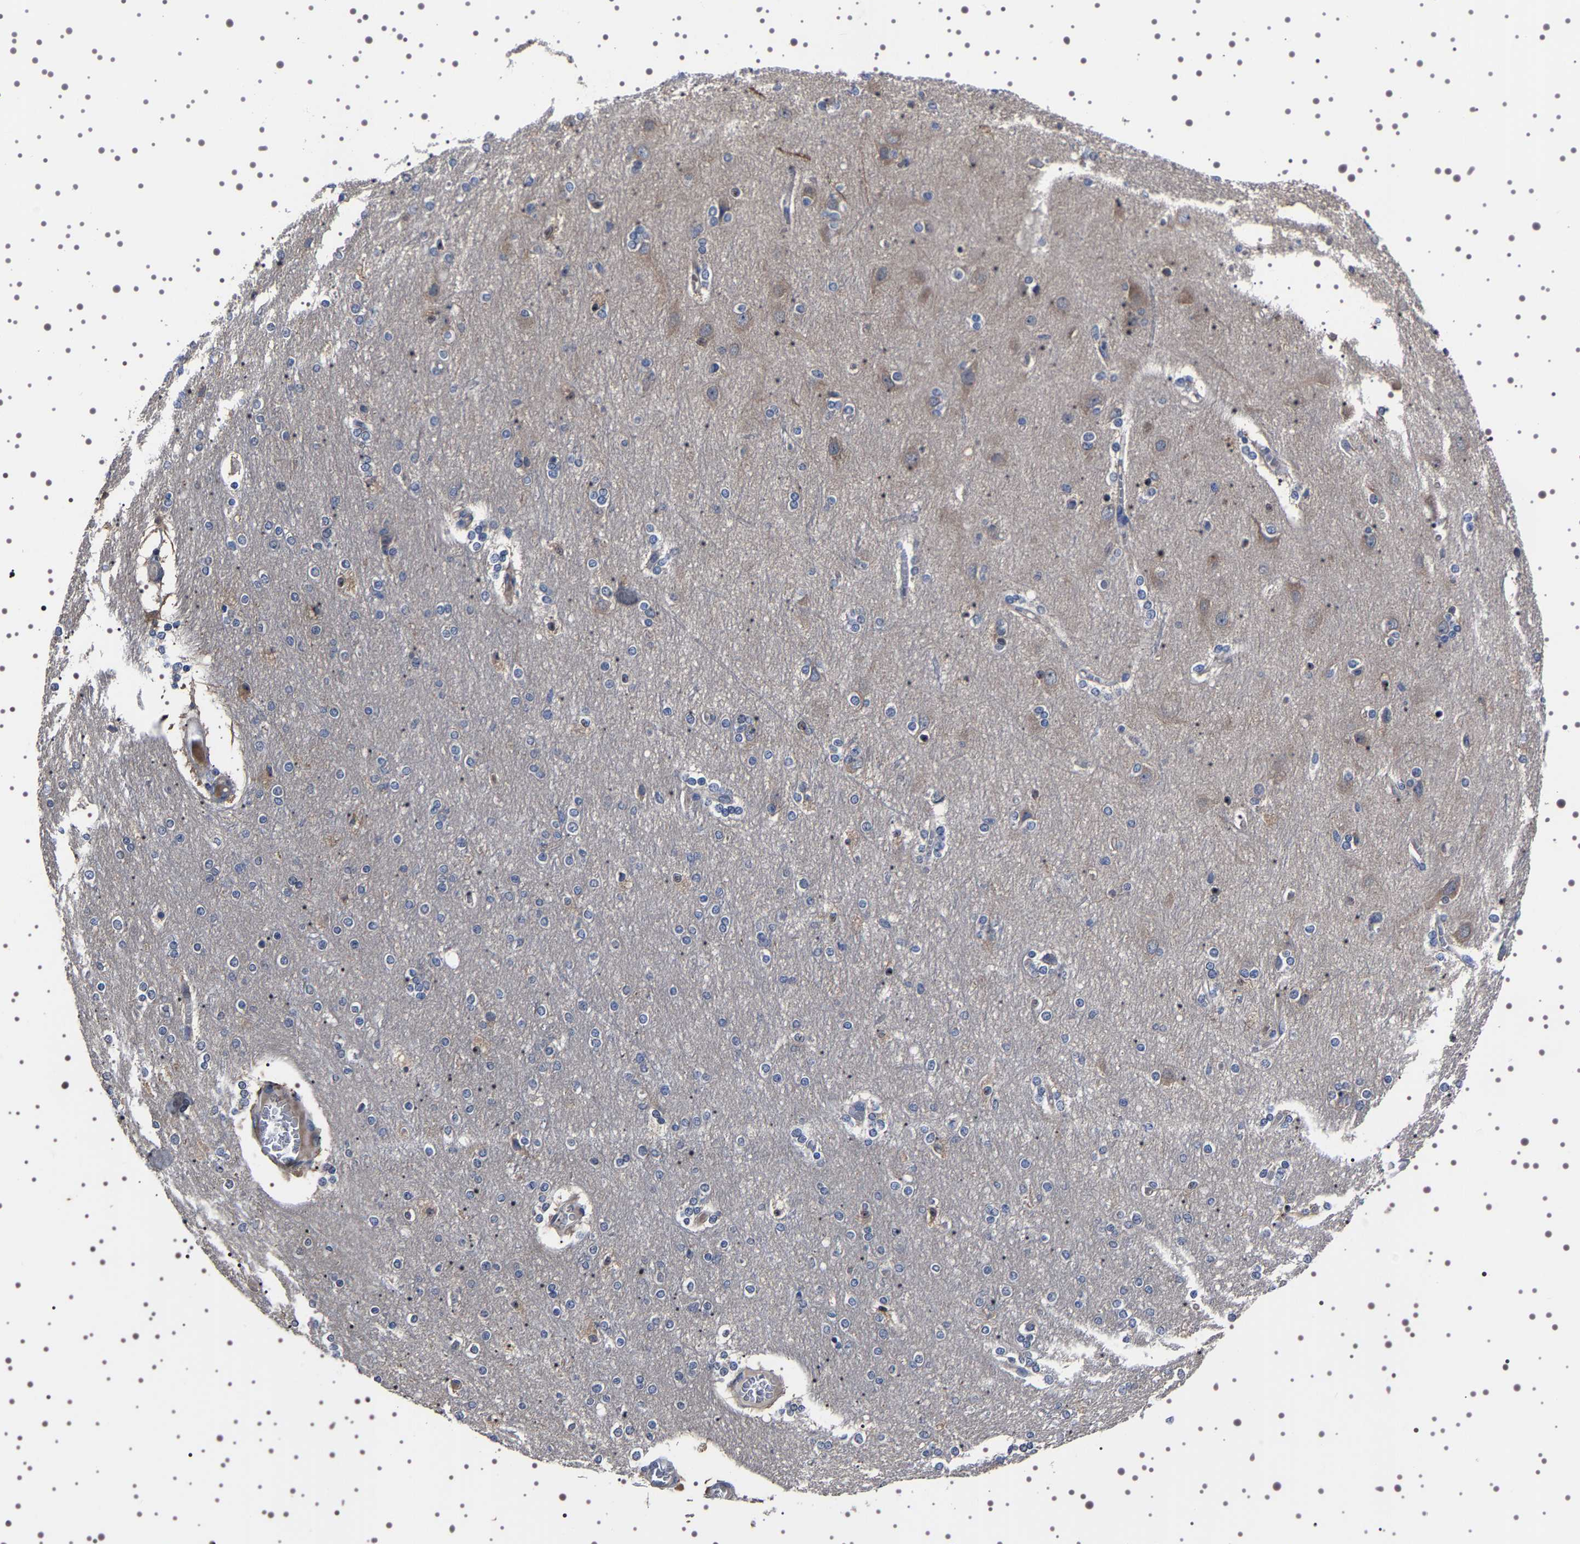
{"staining": {"intensity": "negative", "quantity": "none", "location": "none"}, "tissue": "cerebral cortex", "cell_type": "Endothelial cells", "image_type": "normal", "snomed": [{"axis": "morphology", "description": "Normal tissue, NOS"}, {"axis": "topography", "description": "Cerebral cortex"}], "caption": "High power microscopy photomicrograph of an IHC micrograph of unremarkable cerebral cortex, revealing no significant expression in endothelial cells.", "gene": "TARBP1", "patient": {"sex": "female", "age": 54}}